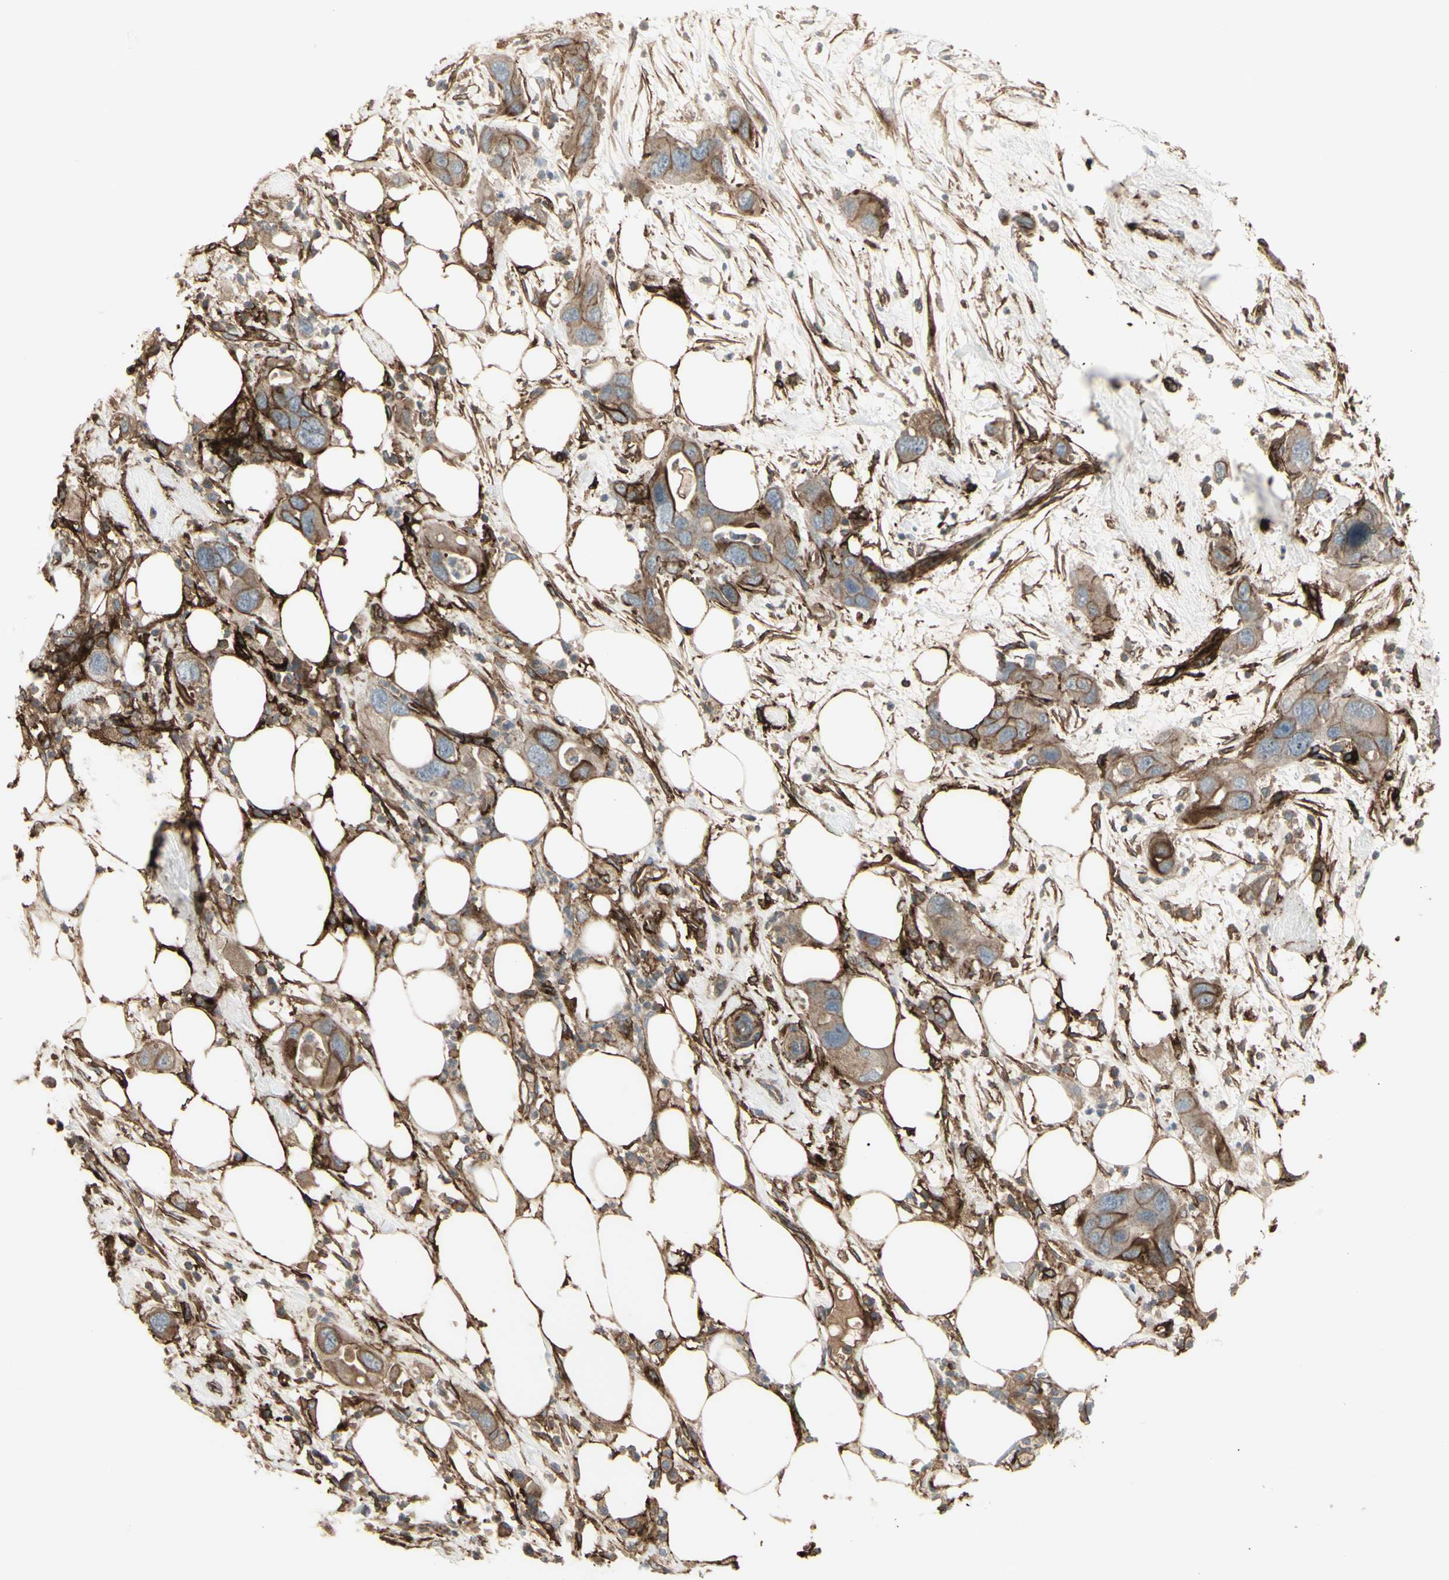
{"staining": {"intensity": "weak", "quantity": ">75%", "location": "cytoplasmic/membranous"}, "tissue": "pancreatic cancer", "cell_type": "Tumor cells", "image_type": "cancer", "snomed": [{"axis": "morphology", "description": "Adenocarcinoma, NOS"}, {"axis": "topography", "description": "Pancreas"}], "caption": "Tumor cells exhibit weak cytoplasmic/membranous staining in approximately >75% of cells in pancreatic cancer.", "gene": "CD276", "patient": {"sex": "female", "age": 71}}